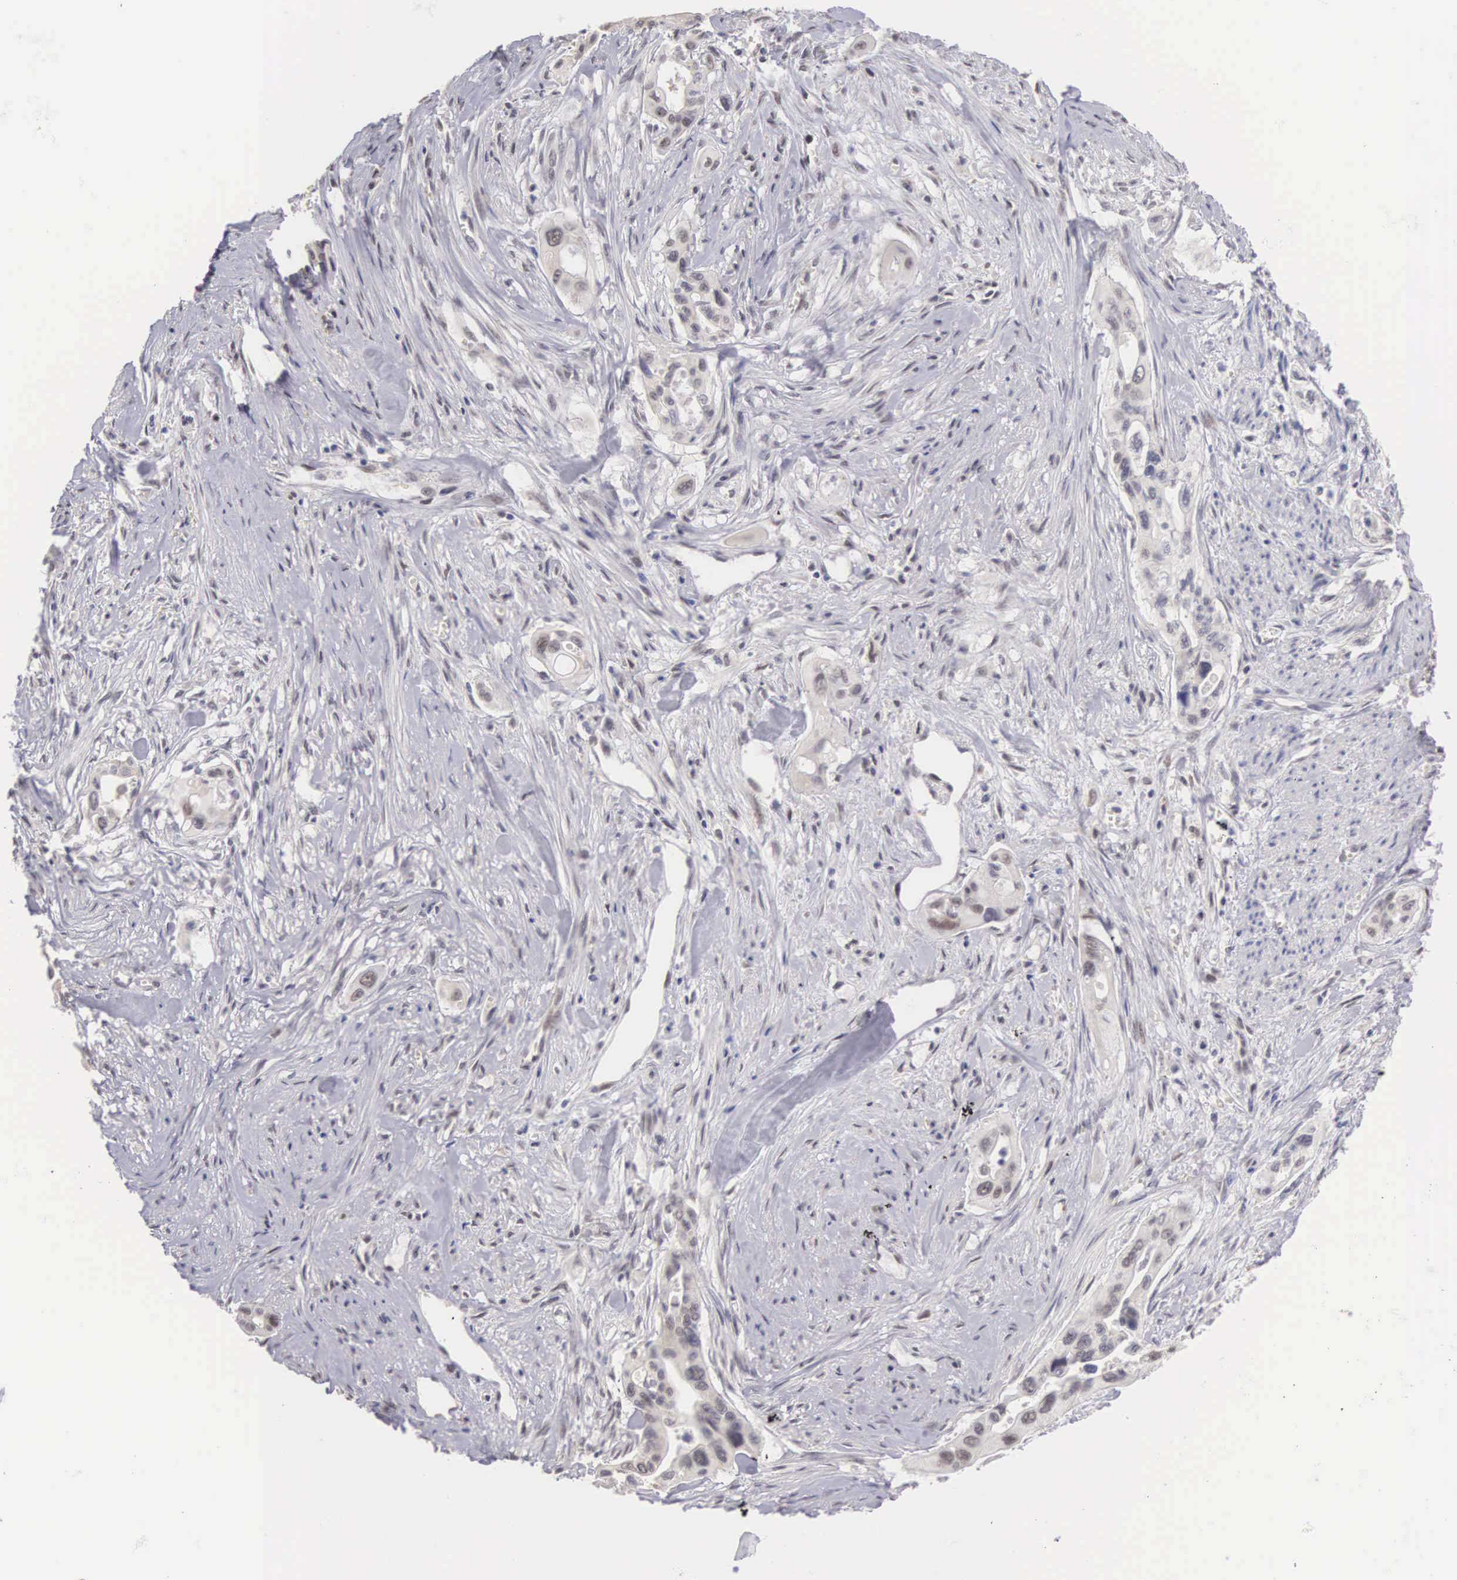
{"staining": {"intensity": "negative", "quantity": "none", "location": "none"}, "tissue": "pancreatic cancer", "cell_type": "Tumor cells", "image_type": "cancer", "snomed": [{"axis": "morphology", "description": "Adenocarcinoma, NOS"}, {"axis": "topography", "description": "Pancreas"}], "caption": "Tumor cells are negative for protein expression in human adenocarcinoma (pancreatic). Brightfield microscopy of immunohistochemistry (IHC) stained with DAB (brown) and hematoxylin (blue), captured at high magnification.", "gene": "HMGXB4", "patient": {"sex": "male", "age": 77}}